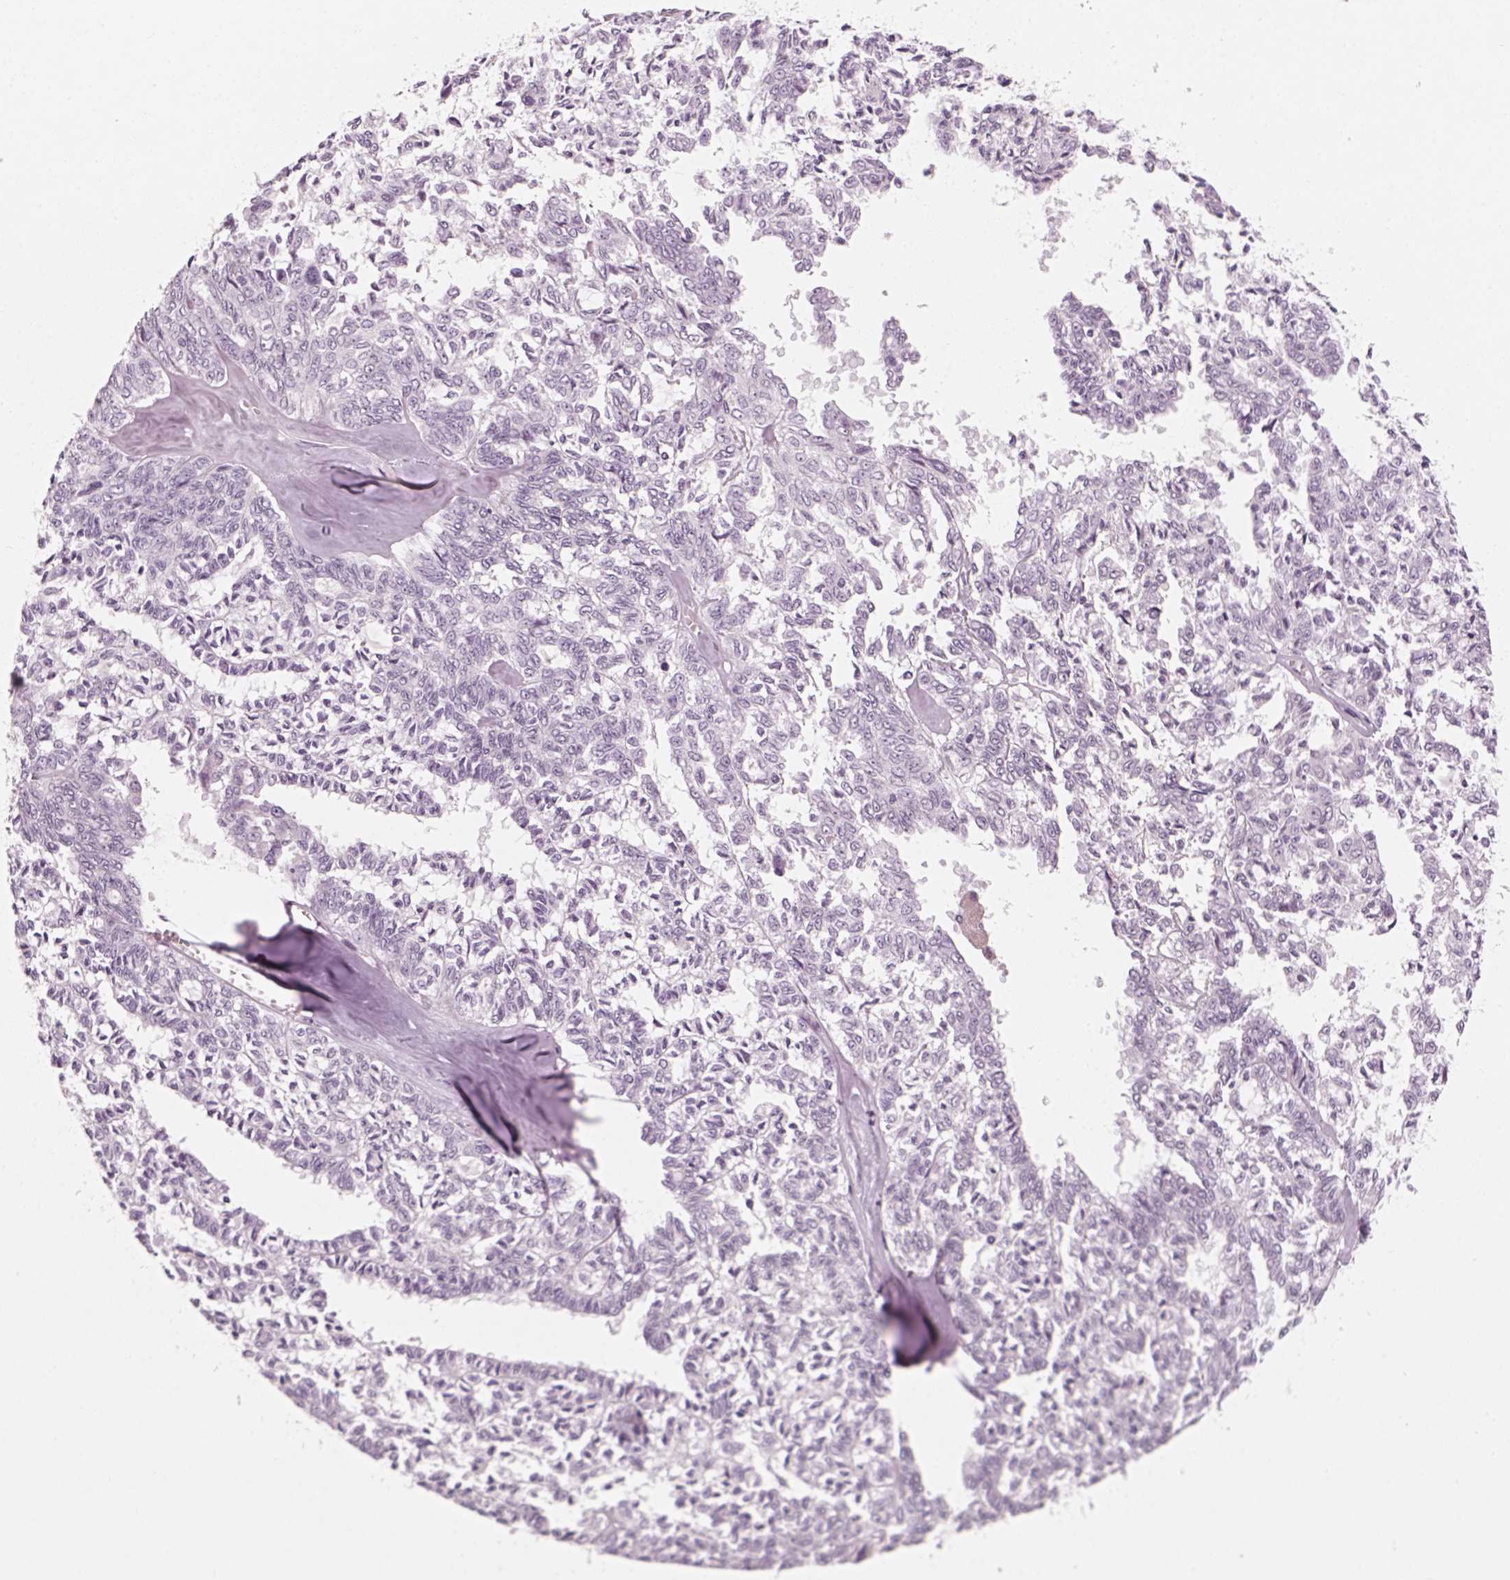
{"staining": {"intensity": "negative", "quantity": "none", "location": "none"}, "tissue": "ovarian cancer", "cell_type": "Tumor cells", "image_type": "cancer", "snomed": [{"axis": "morphology", "description": "Cystadenocarcinoma, serous, NOS"}, {"axis": "topography", "description": "Ovary"}], "caption": "Tumor cells show no significant staining in ovarian cancer.", "gene": "TH", "patient": {"sex": "female", "age": 71}}